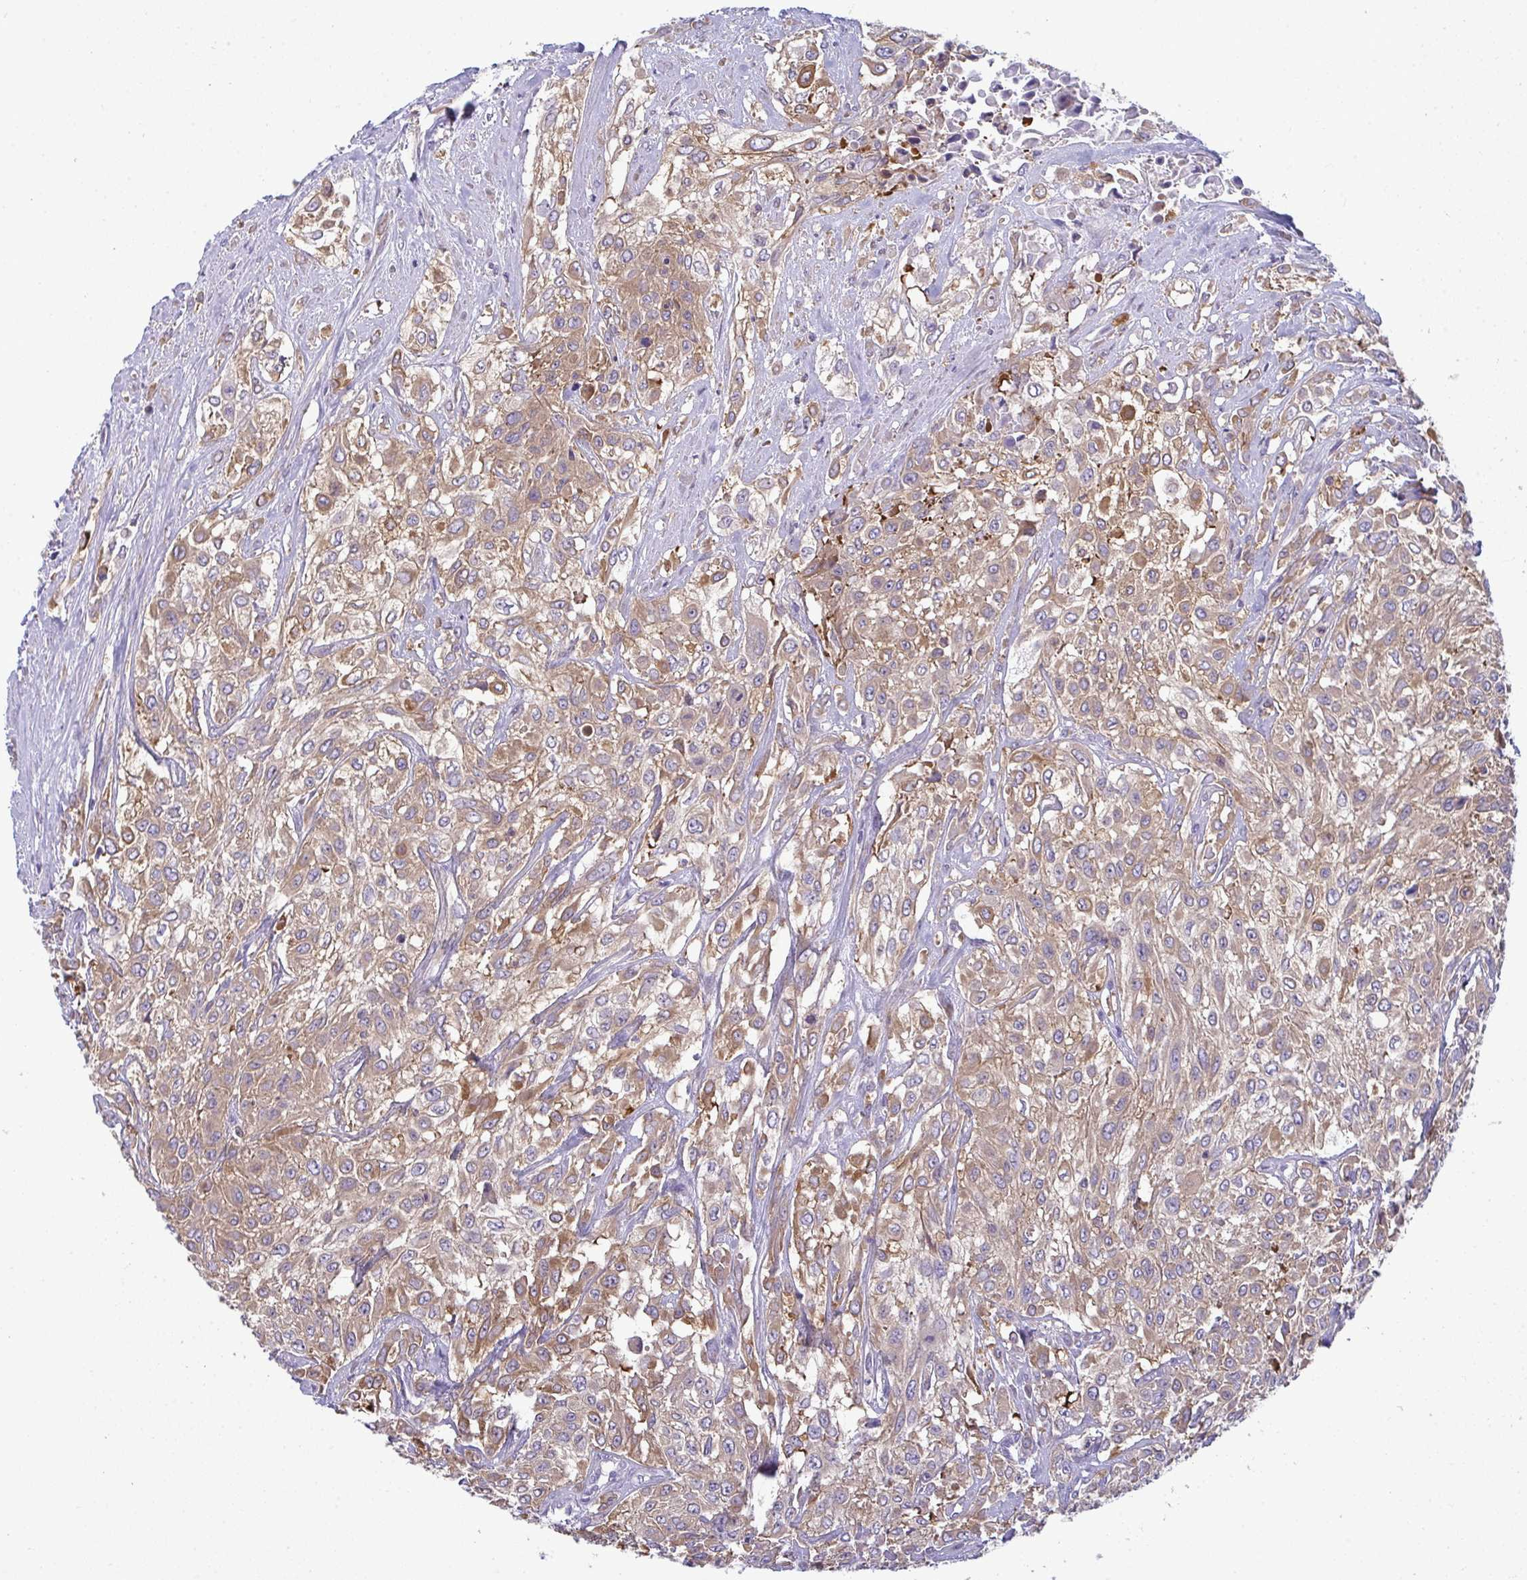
{"staining": {"intensity": "moderate", "quantity": ">75%", "location": "cytoplasmic/membranous"}, "tissue": "urothelial cancer", "cell_type": "Tumor cells", "image_type": "cancer", "snomed": [{"axis": "morphology", "description": "Urothelial carcinoma, High grade"}, {"axis": "topography", "description": "Urinary bladder"}], "caption": "Immunohistochemistry of urothelial cancer exhibits medium levels of moderate cytoplasmic/membranous expression in approximately >75% of tumor cells. Using DAB (brown) and hematoxylin (blue) stains, captured at high magnification using brightfield microscopy.", "gene": "SLC30A6", "patient": {"sex": "male", "age": 57}}